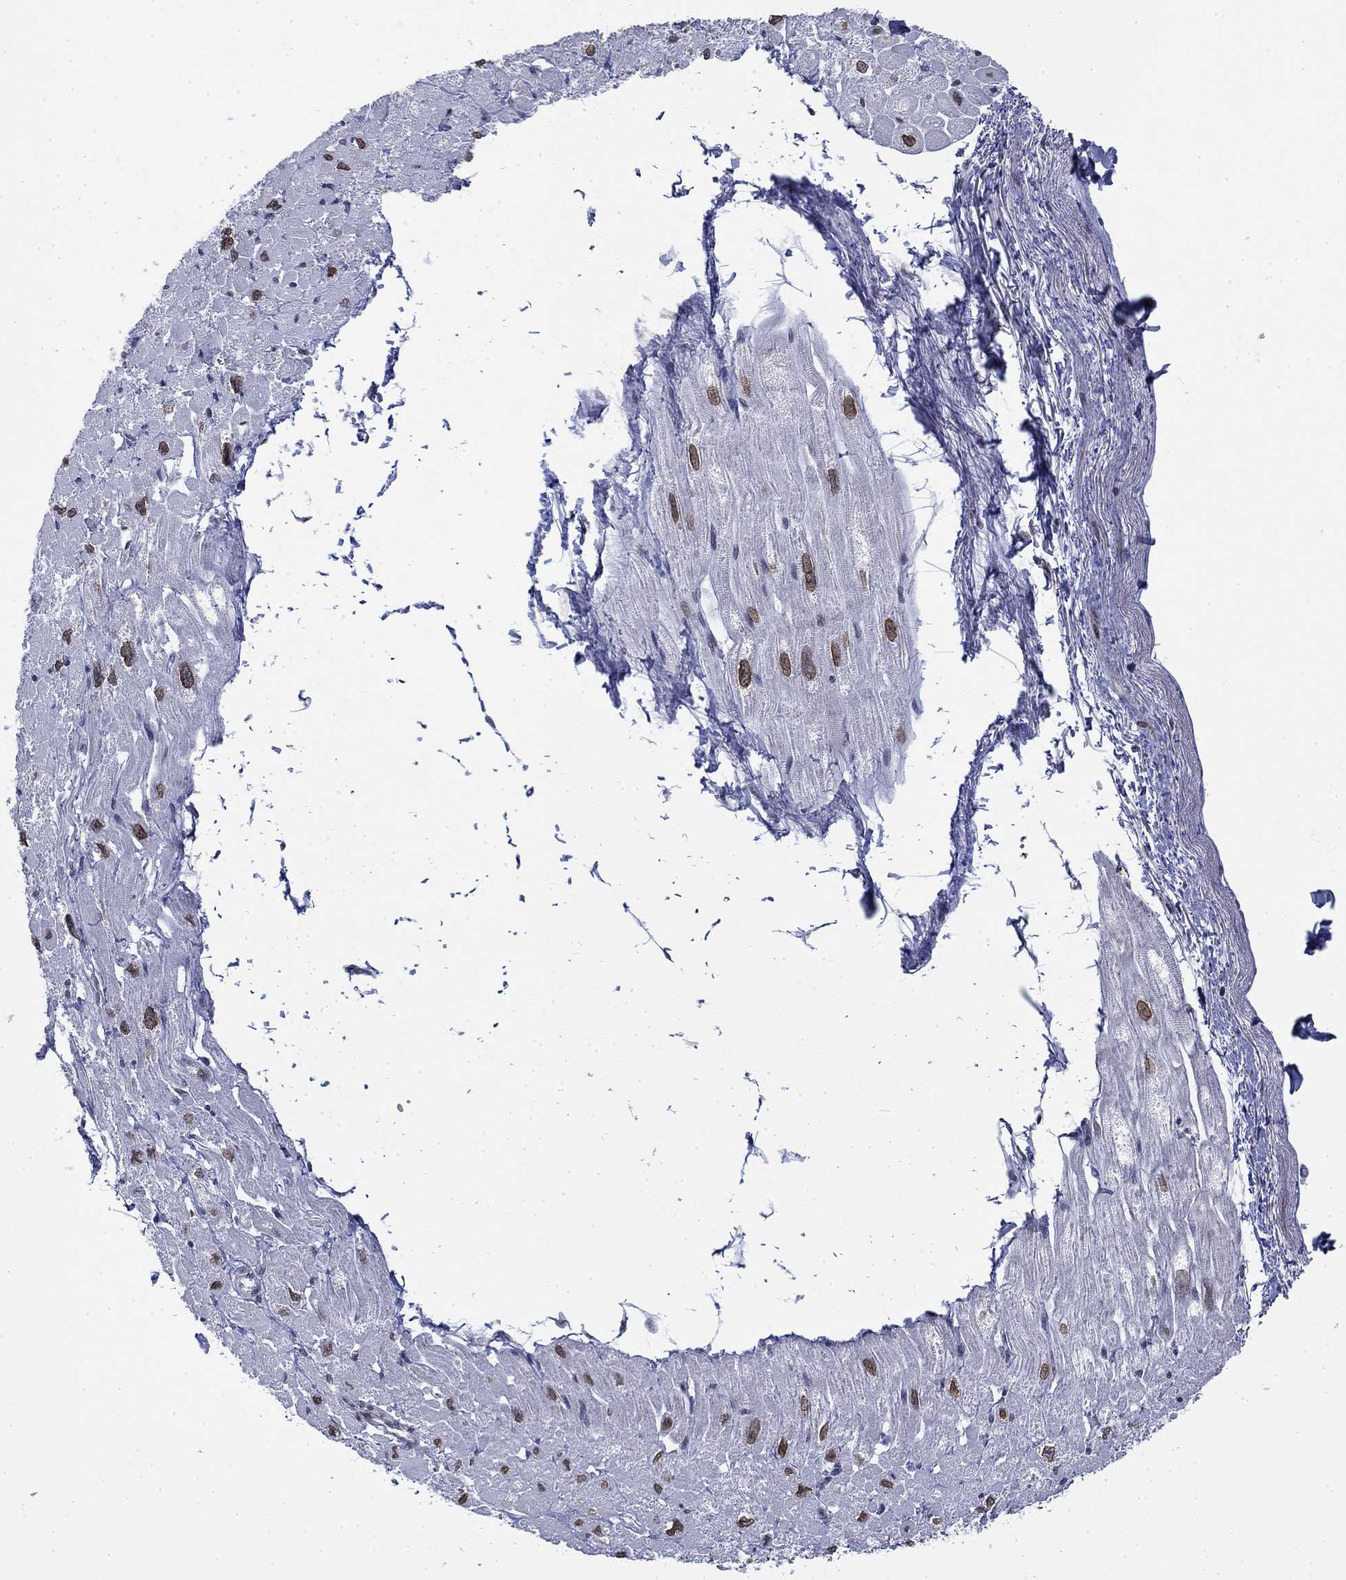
{"staining": {"intensity": "moderate", "quantity": "<25%", "location": "nuclear"}, "tissue": "heart muscle", "cell_type": "Cardiomyocytes", "image_type": "normal", "snomed": [{"axis": "morphology", "description": "Normal tissue, NOS"}, {"axis": "topography", "description": "Heart"}], "caption": "The immunohistochemical stain shows moderate nuclear positivity in cardiomyocytes of benign heart muscle. The staining was performed using DAB (3,3'-diaminobenzidine) to visualize the protein expression in brown, while the nuclei were stained in blue with hematoxylin (Magnification: 20x).", "gene": "TOR1AIP1", "patient": {"sex": "male", "age": 66}}